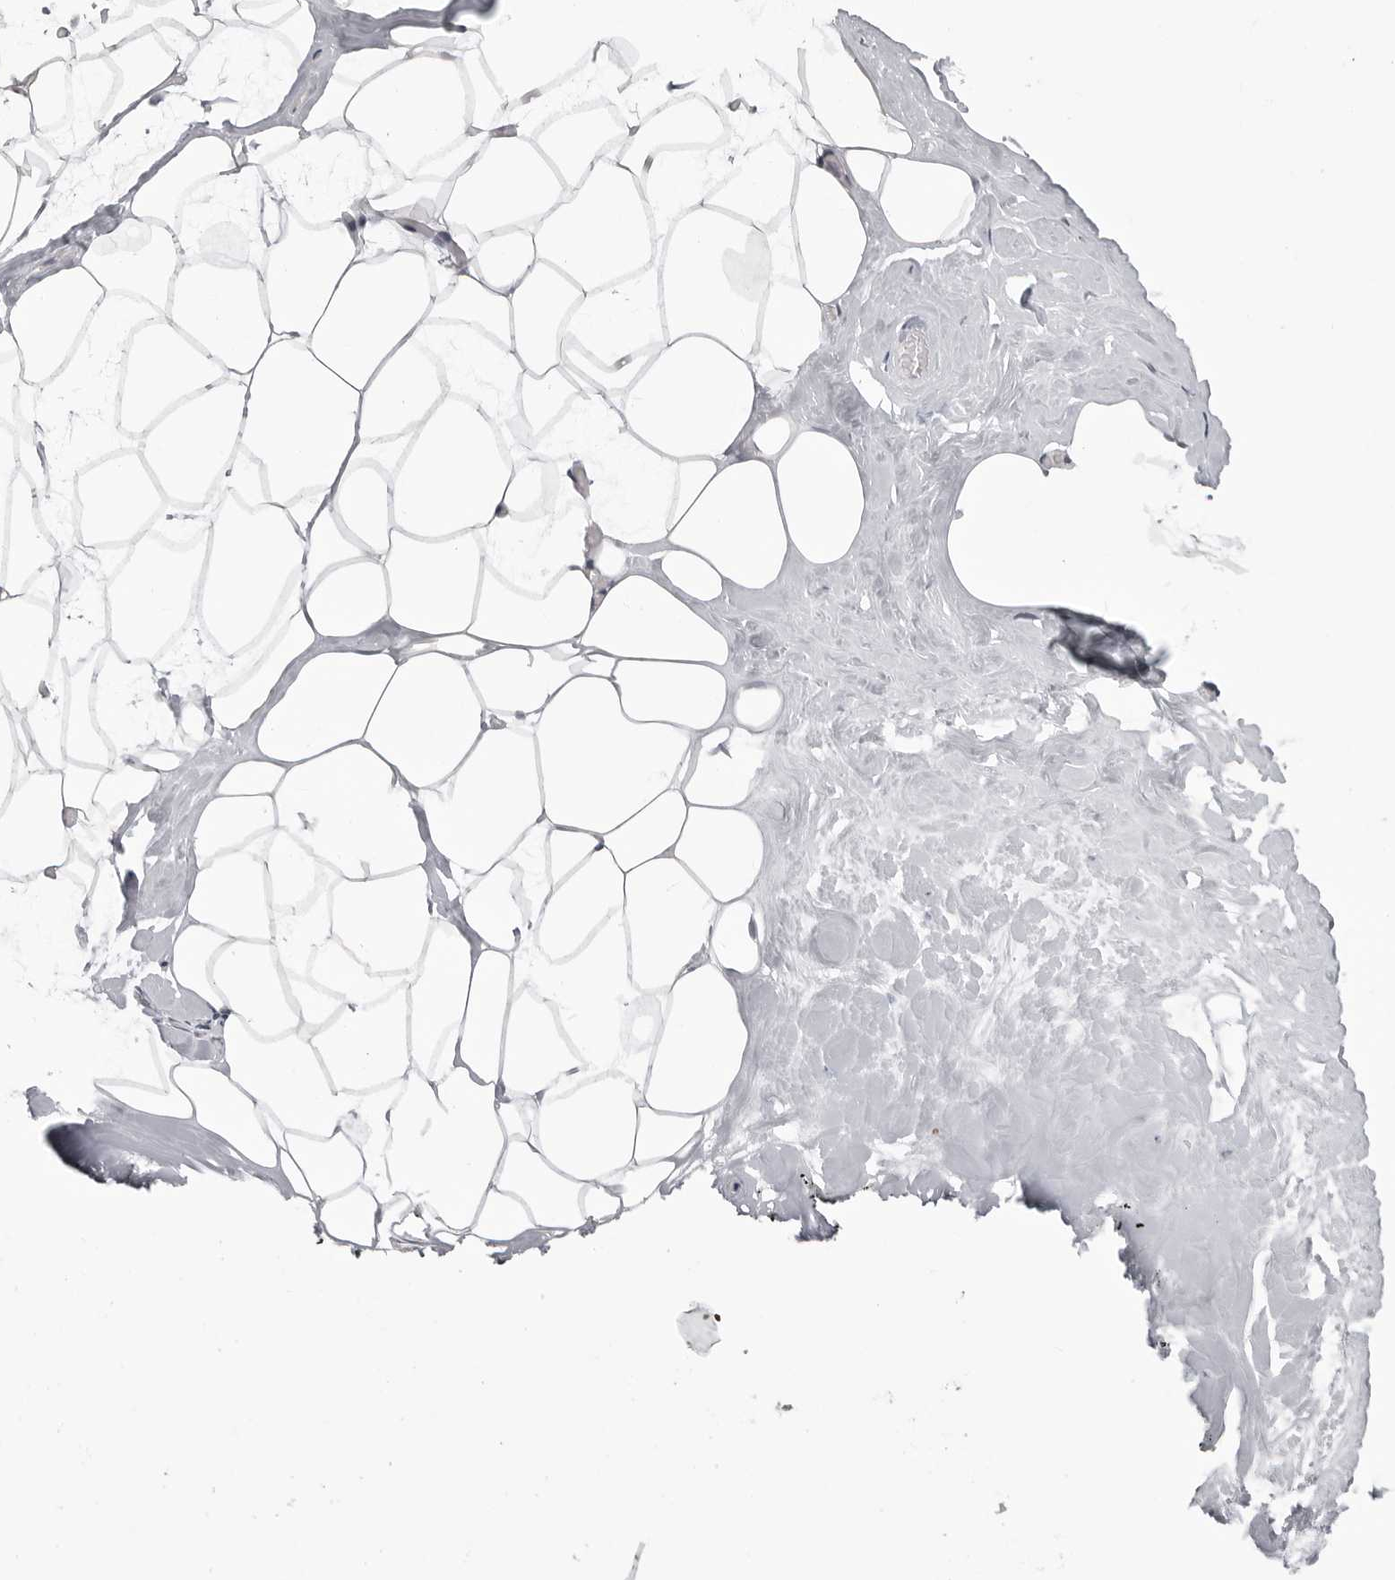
{"staining": {"intensity": "negative", "quantity": "none", "location": "none"}, "tissue": "adipose tissue", "cell_type": "Adipocytes", "image_type": "normal", "snomed": [{"axis": "morphology", "description": "Normal tissue, NOS"}, {"axis": "morphology", "description": "Fibrosis, NOS"}, {"axis": "topography", "description": "Breast"}, {"axis": "topography", "description": "Adipose tissue"}], "caption": "Protein analysis of benign adipose tissue displays no significant positivity in adipocytes.", "gene": "WRAP53", "patient": {"sex": "female", "age": 39}}